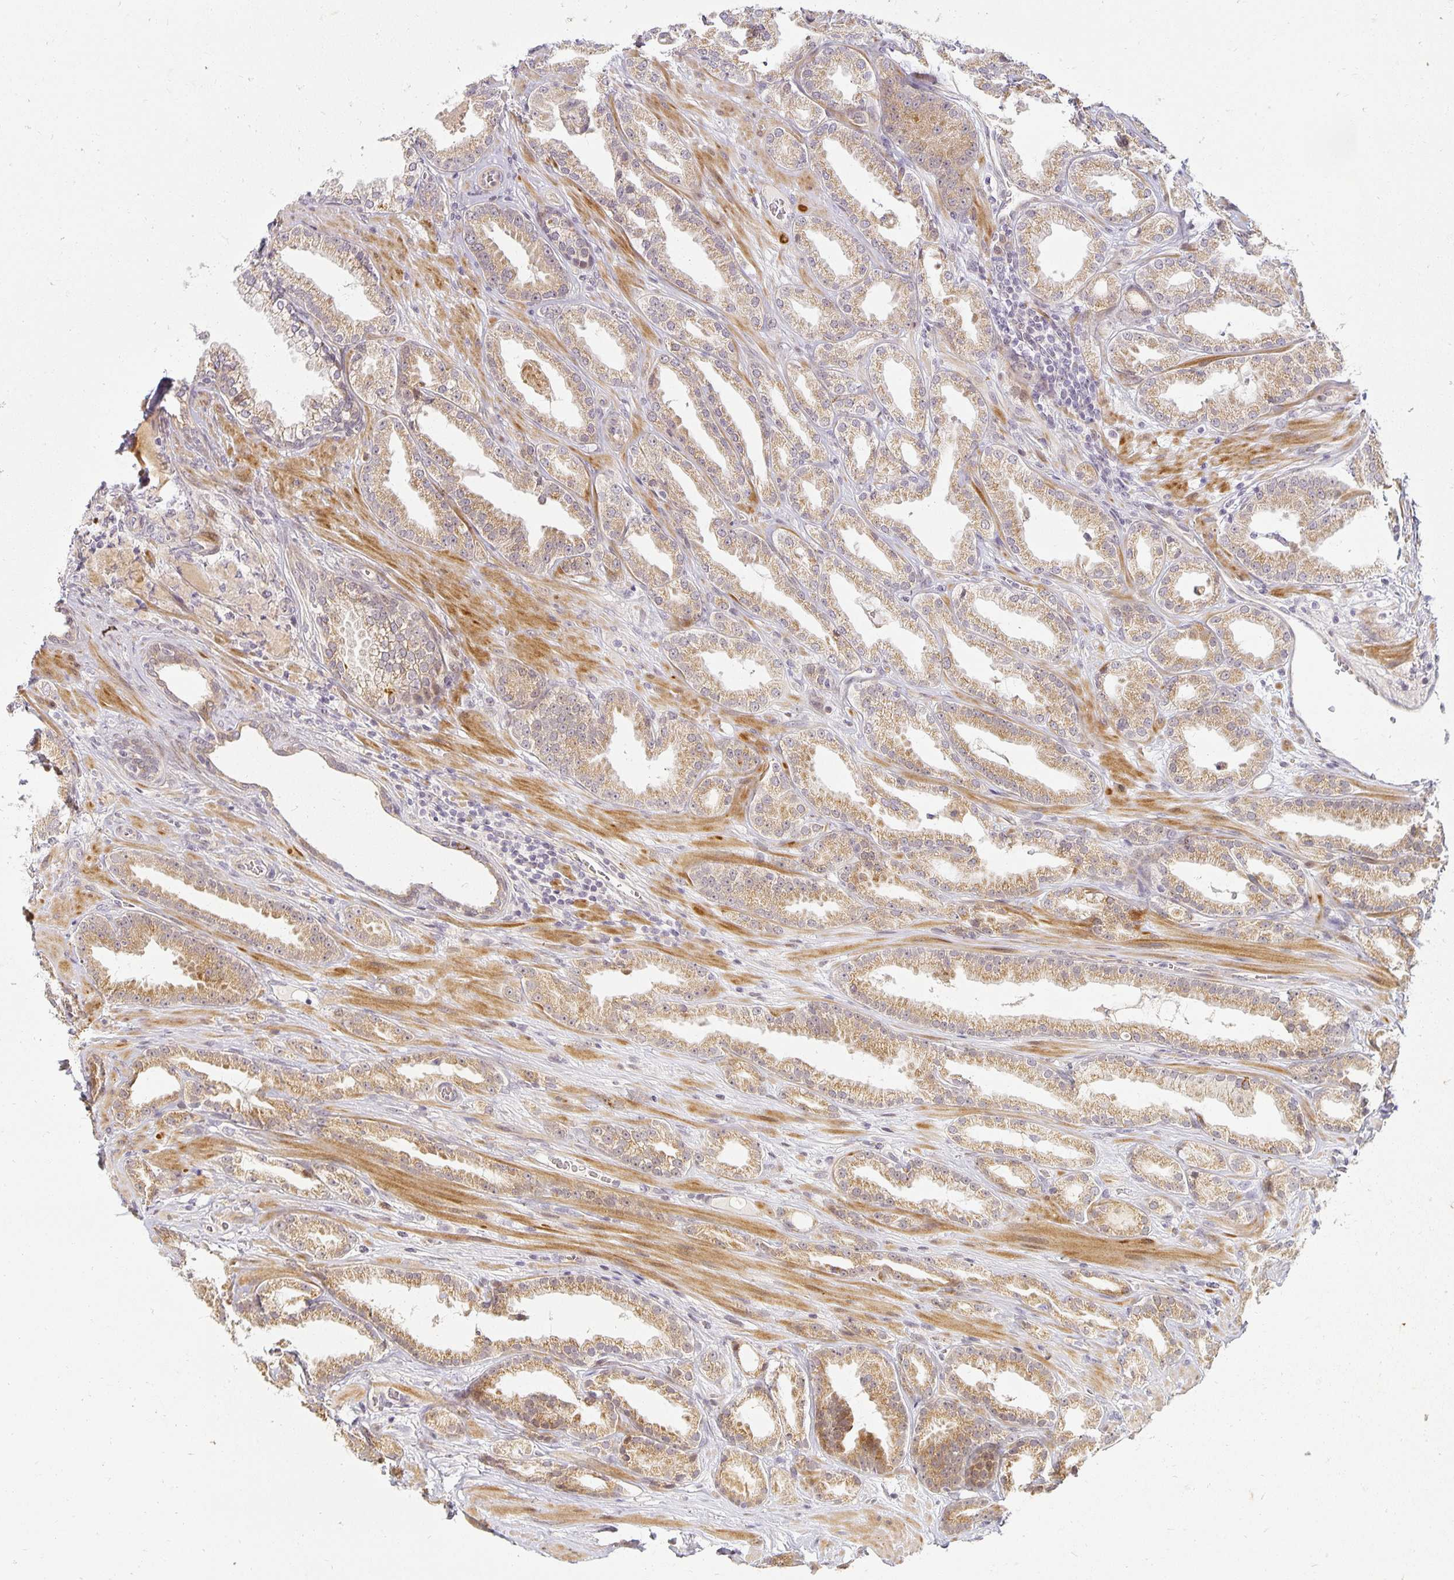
{"staining": {"intensity": "moderate", "quantity": ">75%", "location": "cytoplasmic/membranous"}, "tissue": "prostate cancer", "cell_type": "Tumor cells", "image_type": "cancer", "snomed": [{"axis": "morphology", "description": "Adenocarcinoma, Low grade"}, {"axis": "topography", "description": "Prostate"}], "caption": "The immunohistochemical stain highlights moderate cytoplasmic/membranous staining in tumor cells of prostate adenocarcinoma (low-grade) tissue. Using DAB (3,3'-diaminobenzidine) (brown) and hematoxylin (blue) stains, captured at high magnification using brightfield microscopy.", "gene": "EHF", "patient": {"sex": "male", "age": 61}}